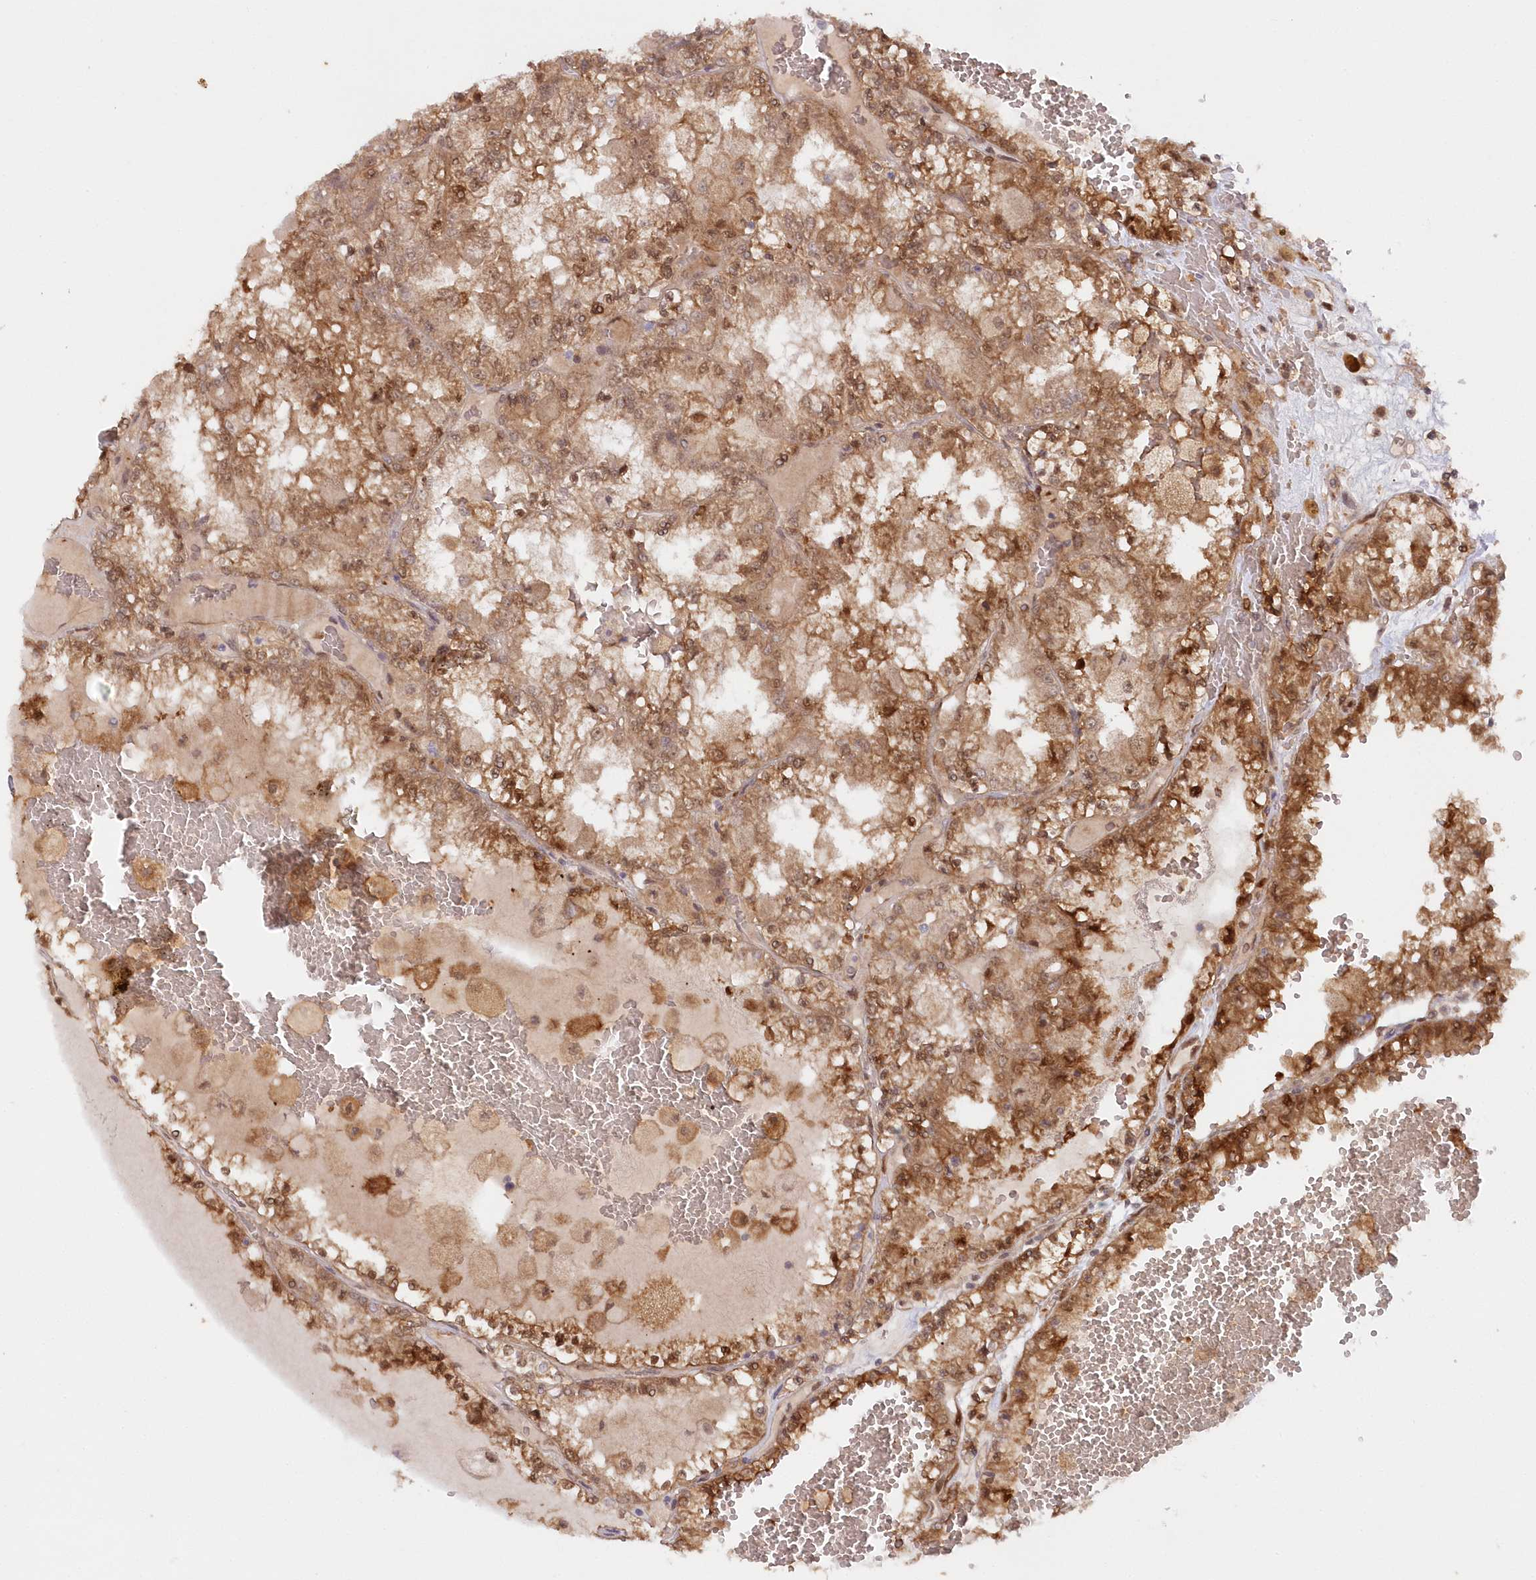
{"staining": {"intensity": "moderate", "quantity": ">75%", "location": "cytoplasmic/membranous,nuclear"}, "tissue": "renal cancer", "cell_type": "Tumor cells", "image_type": "cancer", "snomed": [{"axis": "morphology", "description": "Adenocarcinoma, NOS"}, {"axis": "topography", "description": "Kidney"}], "caption": "Tumor cells reveal medium levels of moderate cytoplasmic/membranous and nuclear staining in about >75% of cells in human renal cancer (adenocarcinoma).", "gene": "GBE1", "patient": {"sex": "female", "age": 56}}